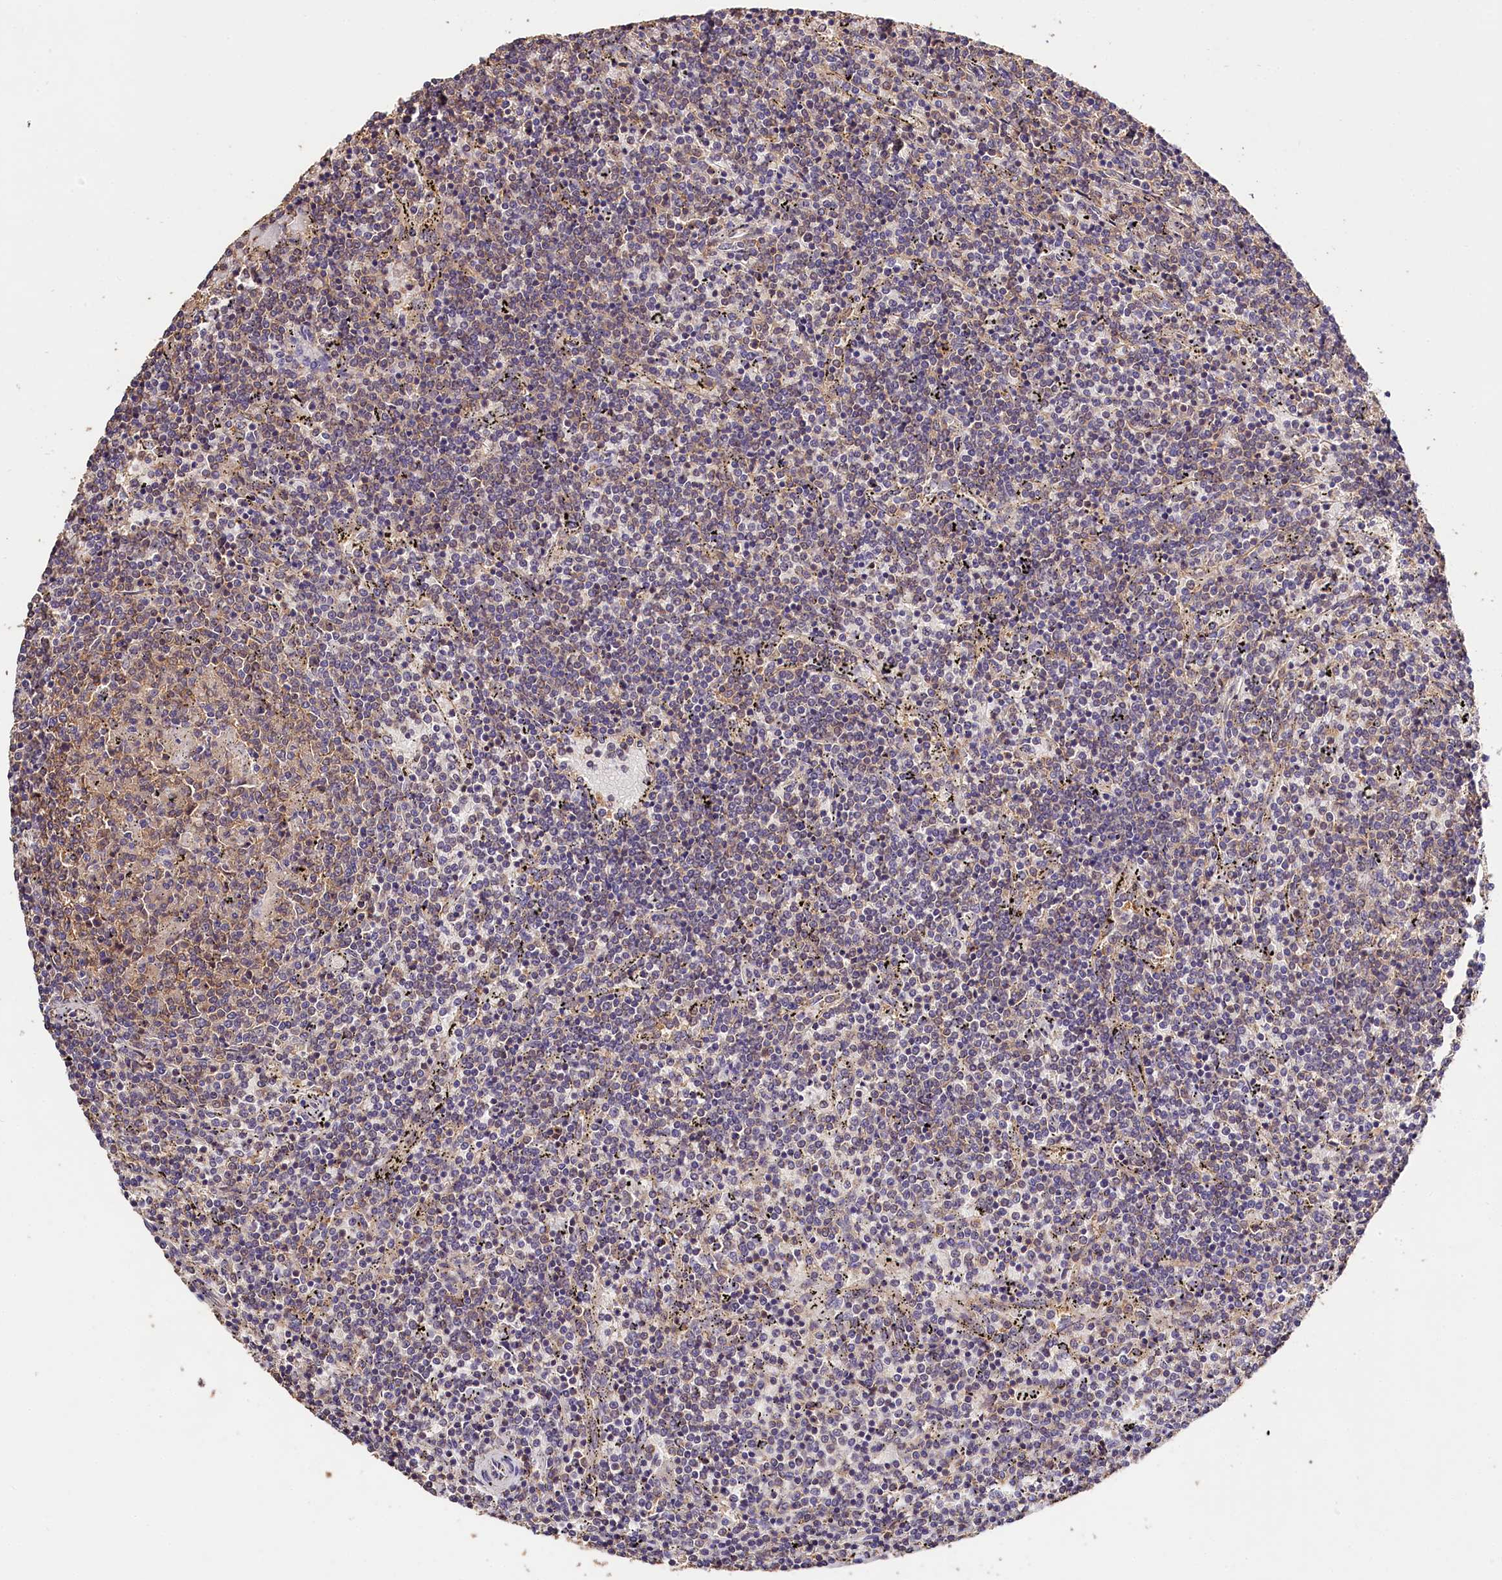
{"staining": {"intensity": "weak", "quantity": "<25%", "location": "cytoplasmic/membranous"}, "tissue": "lymphoma", "cell_type": "Tumor cells", "image_type": "cancer", "snomed": [{"axis": "morphology", "description": "Malignant lymphoma, non-Hodgkin's type, Low grade"}, {"axis": "topography", "description": "Spleen"}], "caption": "Immunohistochemical staining of malignant lymphoma, non-Hodgkin's type (low-grade) demonstrates no significant staining in tumor cells.", "gene": "OAS3", "patient": {"sex": "female", "age": 50}}